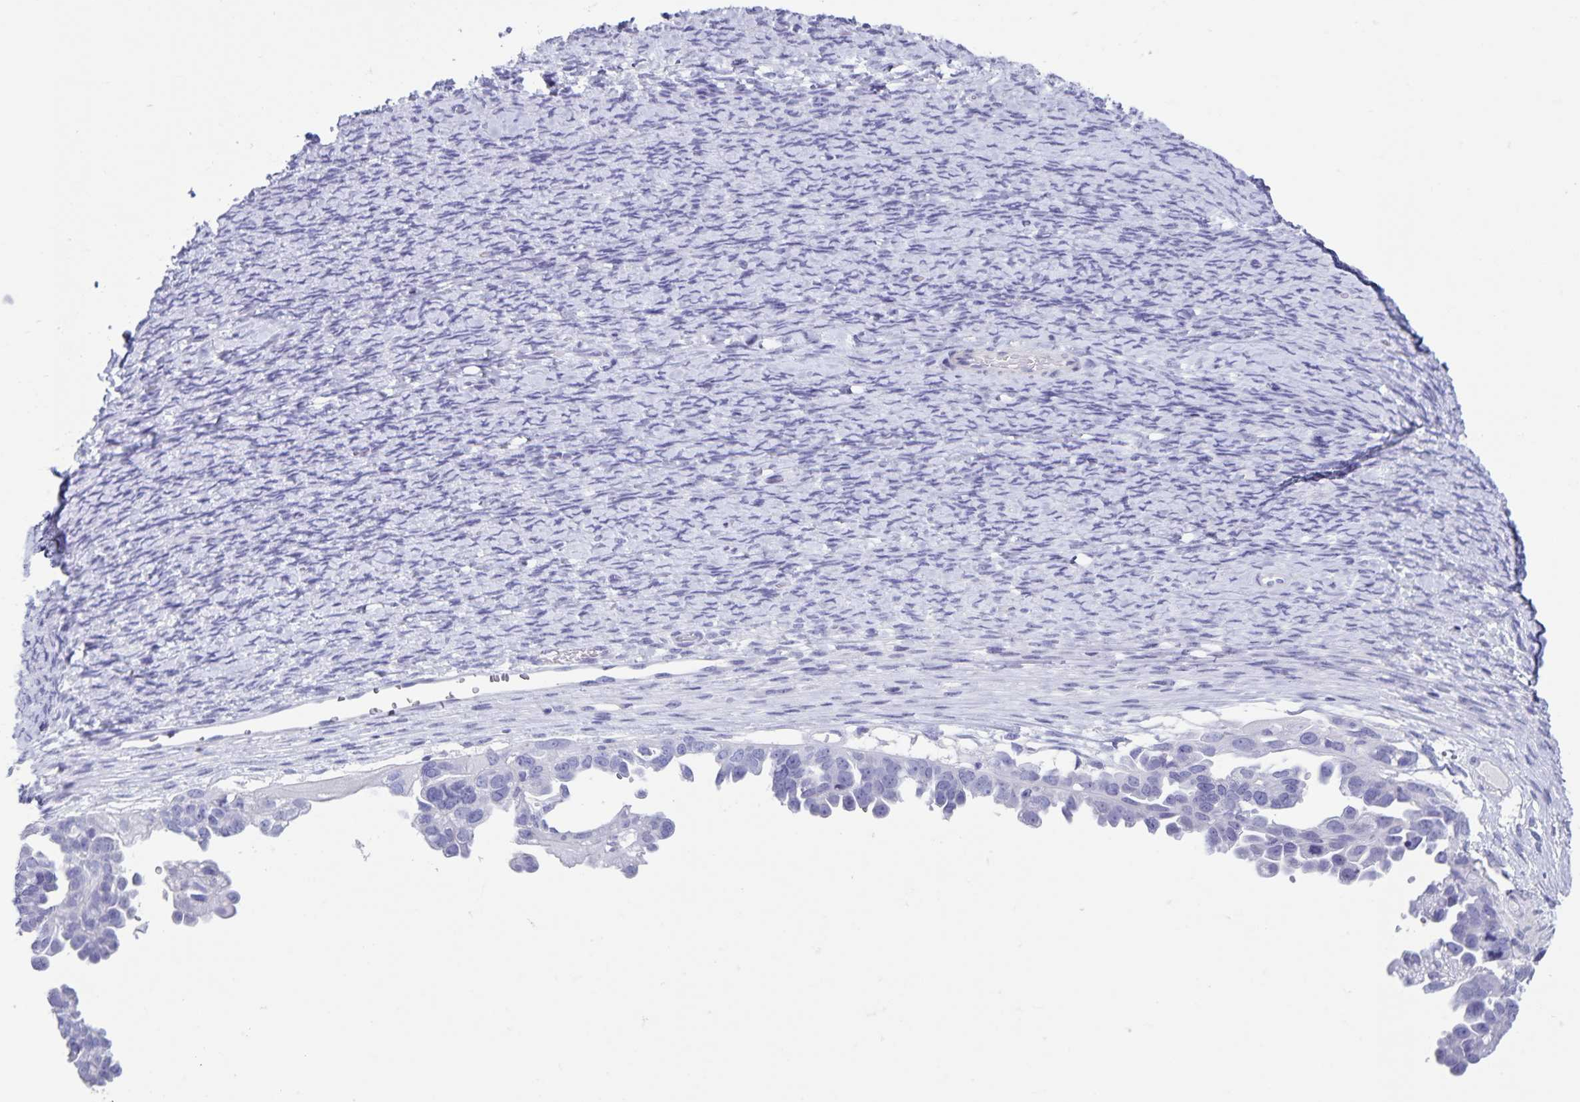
{"staining": {"intensity": "negative", "quantity": "none", "location": "none"}, "tissue": "ovarian cancer", "cell_type": "Tumor cells", "image_type": "cancer", "snomed": [{"axis": "morphology", "description": "Cystadenocarcinoma, serous, NOS"}, {"axis": "topography", "description": "Ovary"}], "caption": "Tumor cells show no significant staining in ovarian cancer (serous cystadenocarcinoma).", "gene": "C11orf42", "patient": {"sex": "female", "age": 53}}